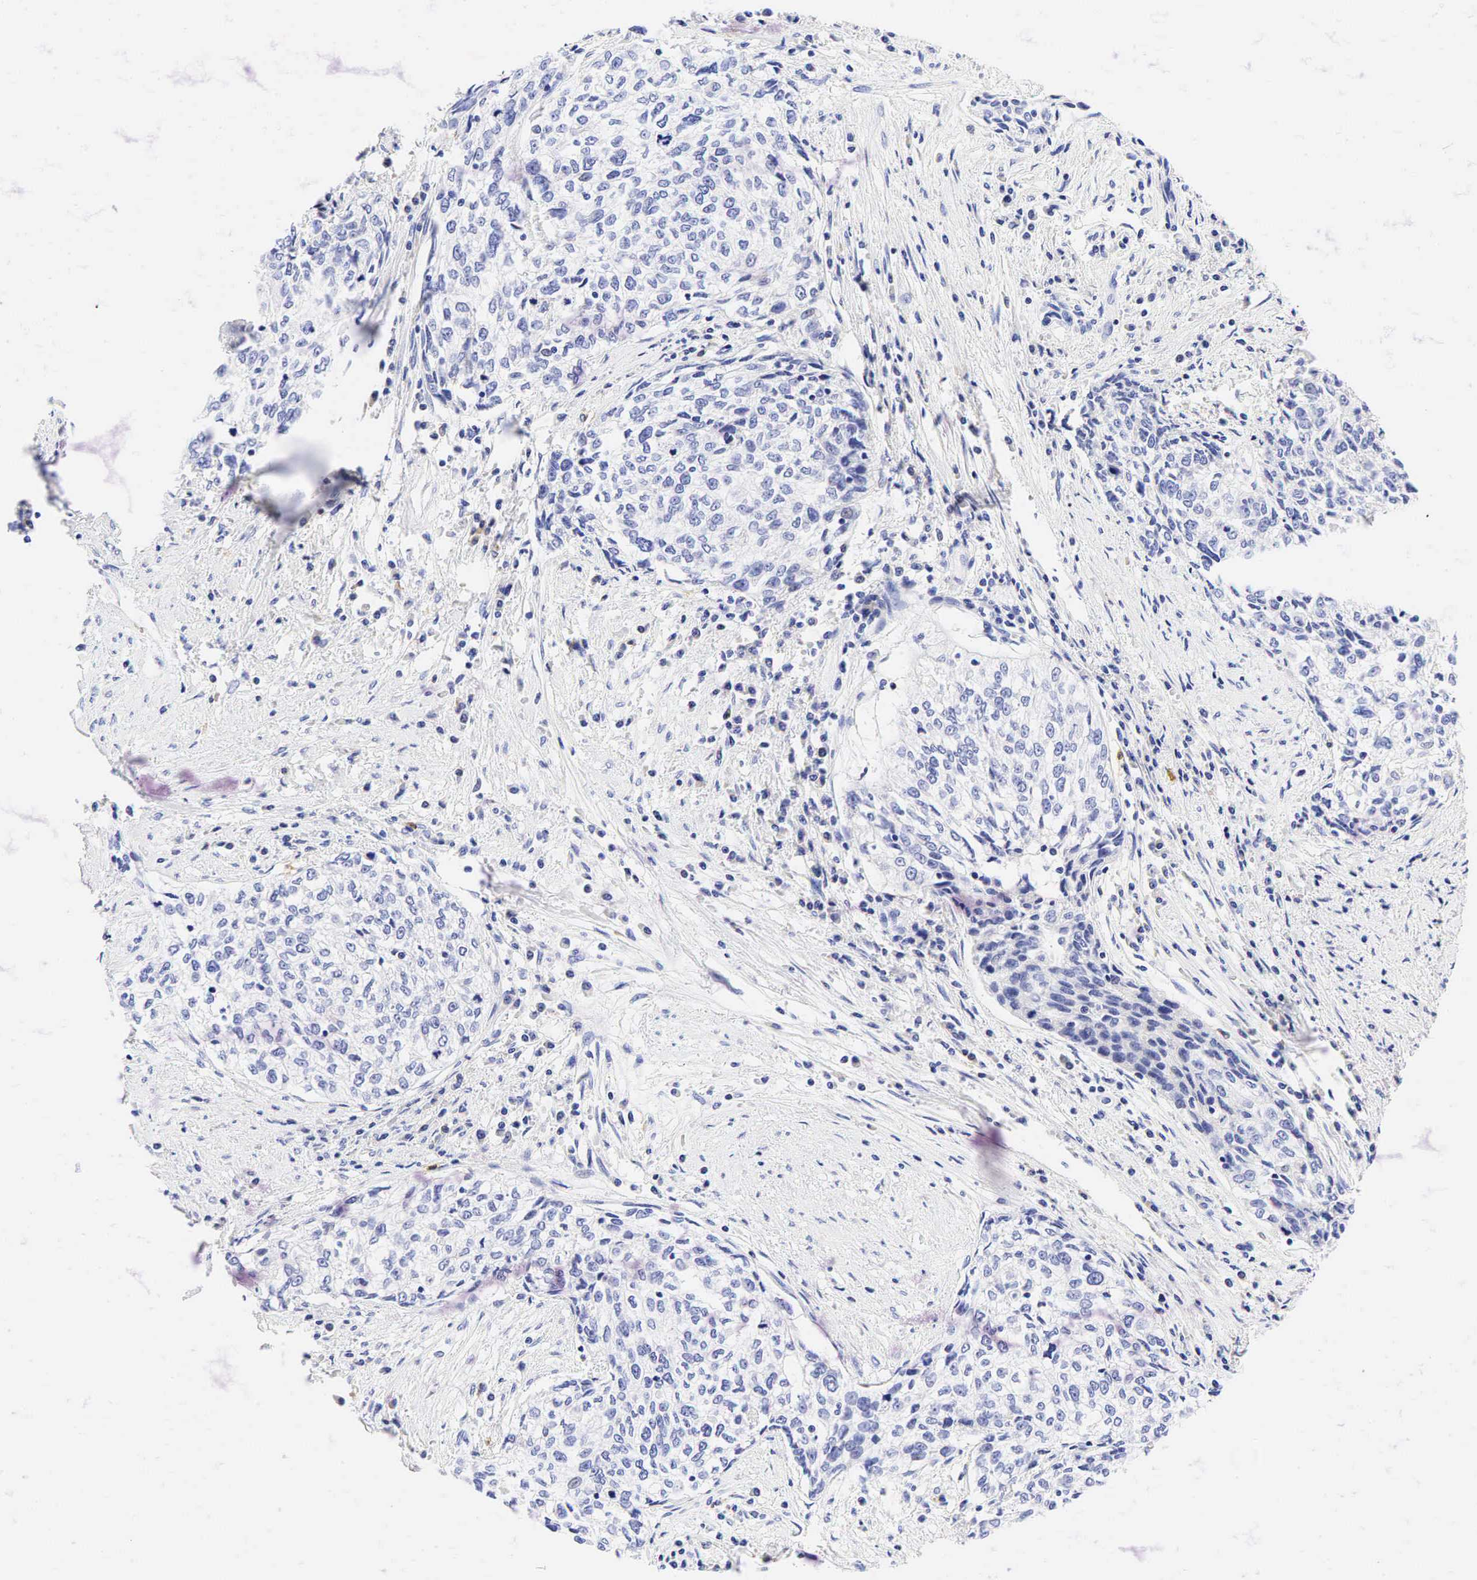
{"staining": {"intensity": "negative", "quantity": "none", "location": "none"}, "tissue": "cervical cancer", "cell_type": "Tumor cells", "image_type": "cancer", "snomed": [{"axis": "morphology", "description": "Squamous cell carcinoma, NOS"}, {"axis": "topography", "description": "Cervix"}], "caption": "Immunohistochemical staining of cervical cancer reveals no significant expression in tumor cells. (DAB immunohistochemistry (IHC) with hematoxylin counter stain).", "gene": "TNFRSF8", "patient": {"sex": "female", "age": 57}}